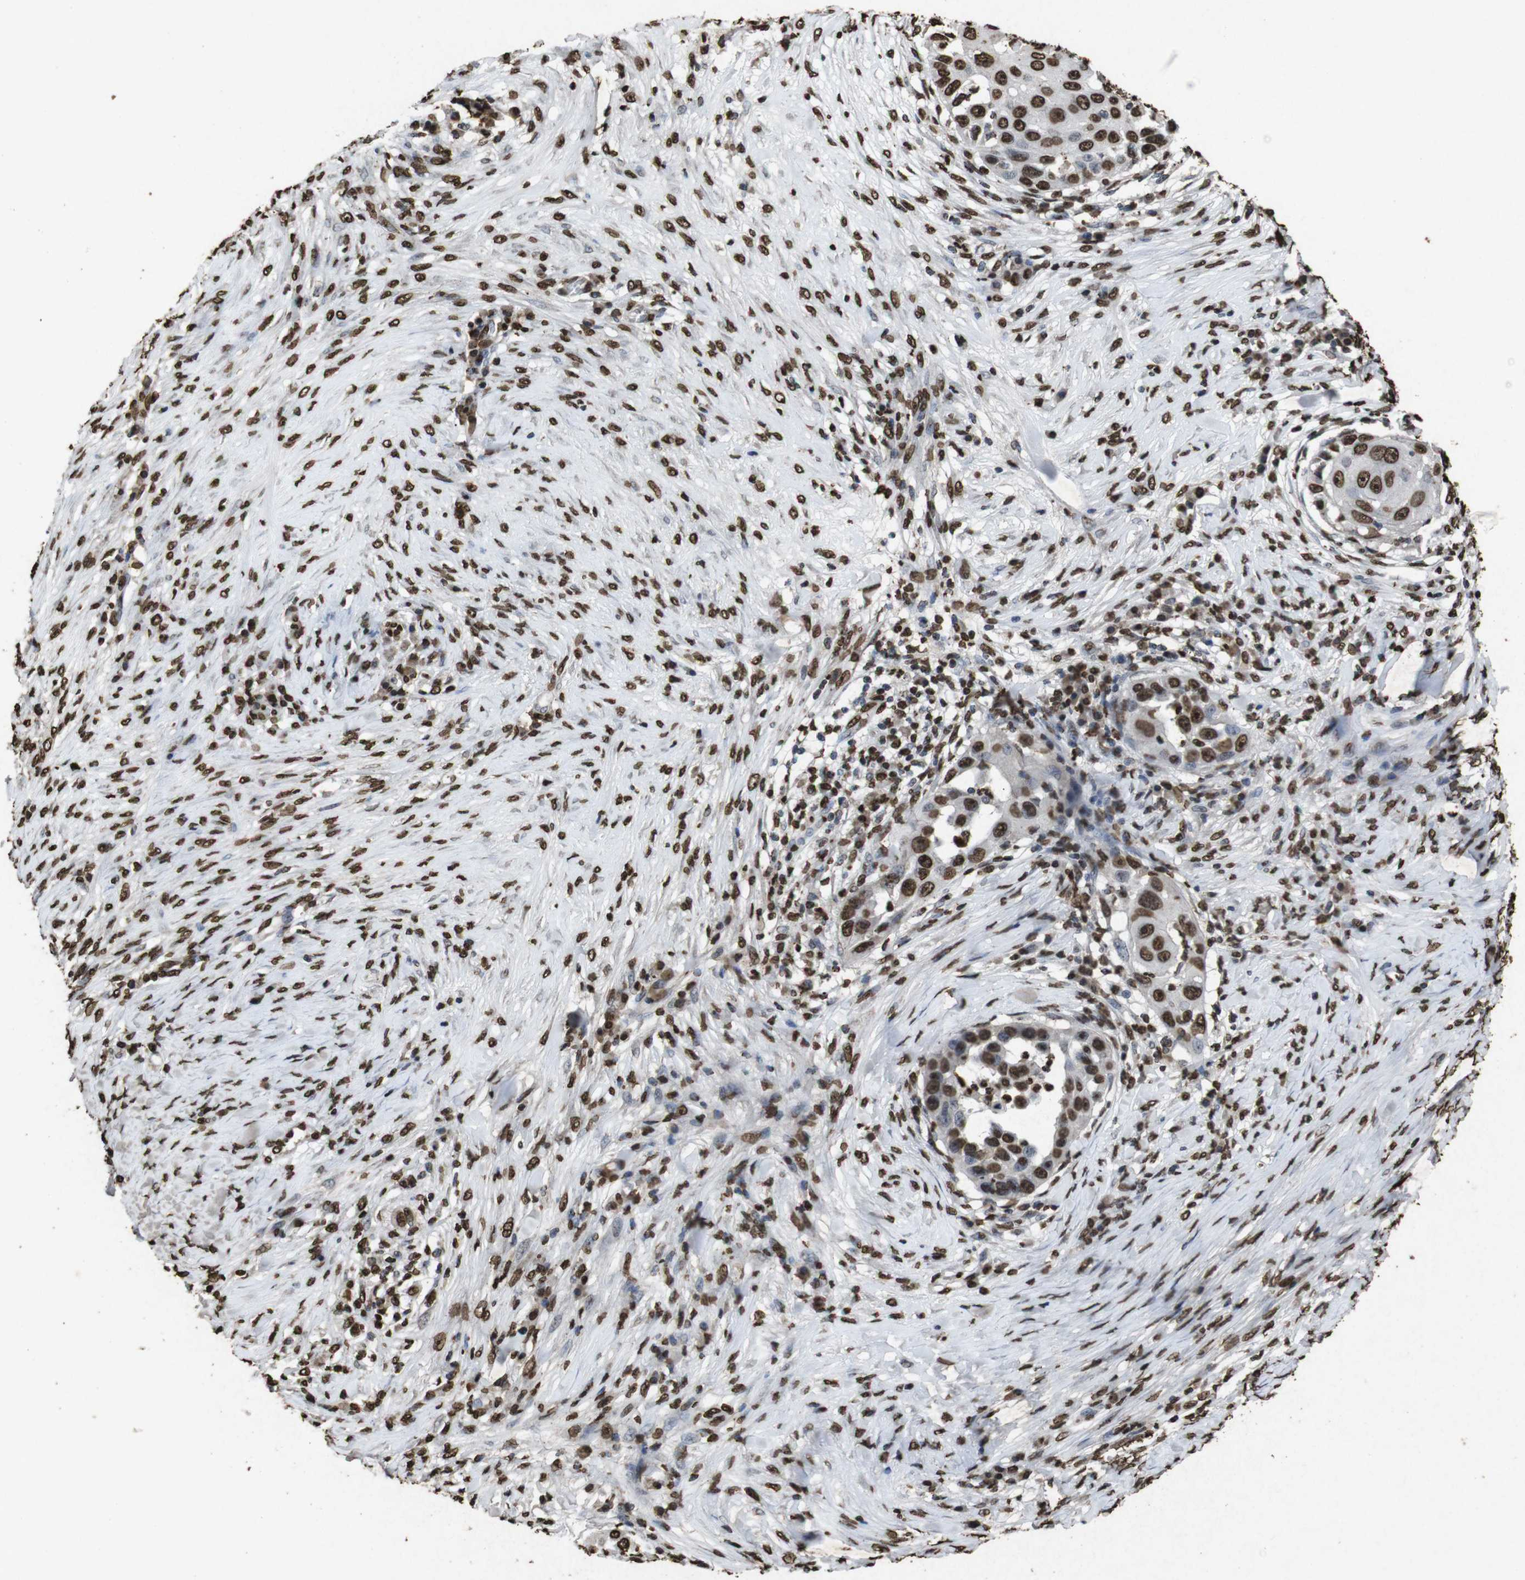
{"staining": {"intensity": "strong", "quantity": ">75%", "location": "nuclear"}, "tissue": "skin cancer", "cell_type": "Tumor cells", "image_type": "cancer", "snomed": [{"axis": "morphology", "description": "Squamous cell carcinoma, NOS"}, {"axis": "topography", "description": "Skin"}], "caption": "Tumor cells demonstrate strong nuclear staining in approximately >75% of cells in skin cancer. (IHC, brightfield microscopy, high magnification).", "gene": "MDM2", "patient": {"sex": "female", "age": 44}}